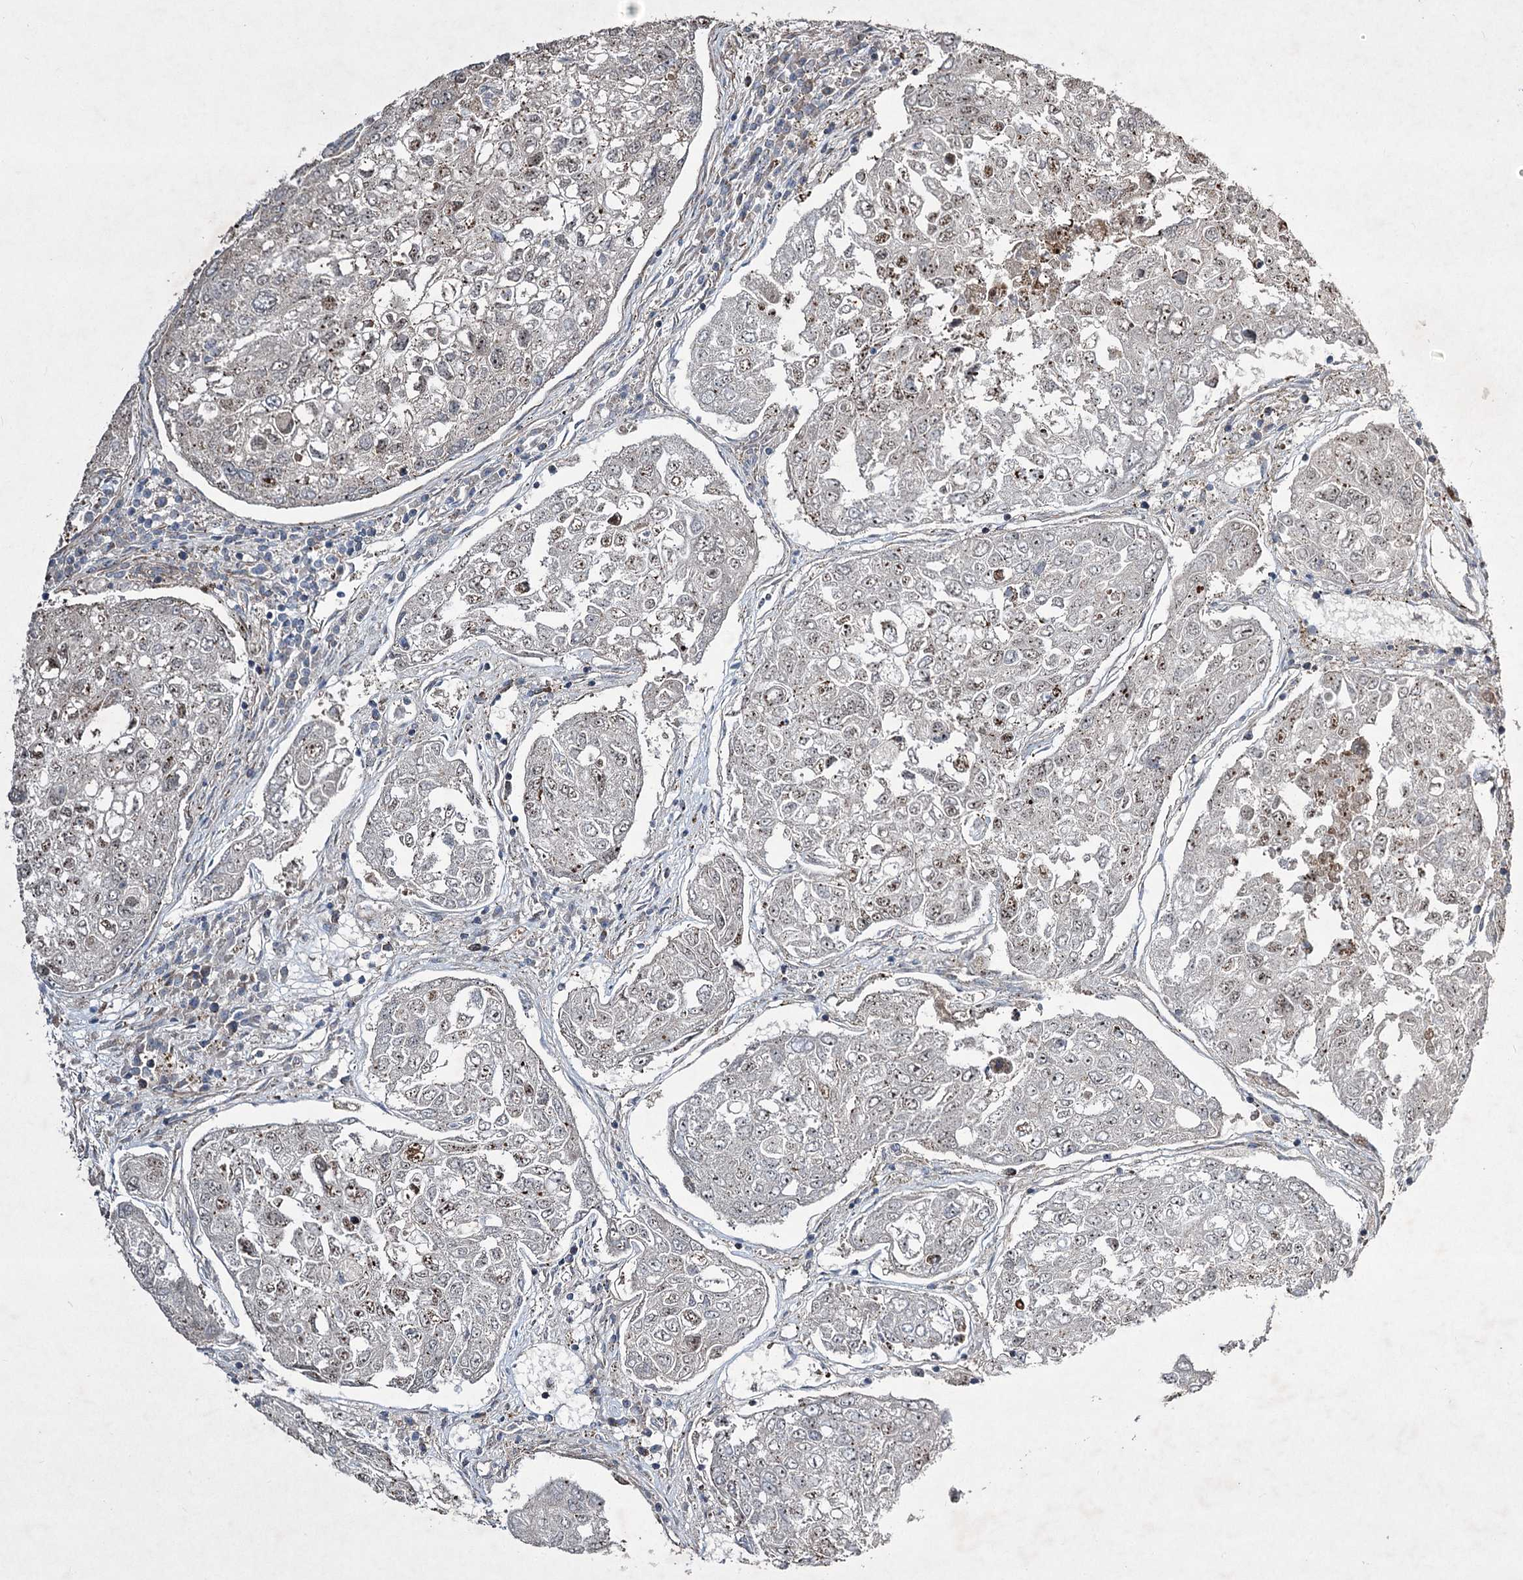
{"staining": {"intensity": "moderate", "quantity": "25%-75%", "location": "cytoplasmic/membranous"}, "tissue": "urothelial cancer", "cell_type": "Tumor cells", "image_type": "cancer", "snomed": [{"axis": "morphology", "description": "Urothelial carcinoma, High grade"}, {"axis": "topography", "description": "Lymph node"}, {"axis": "topography", "description": "Urinary bladder"}], "caption": "Protein expression analysis of urothelial cancer exhibits moderate cytoplasmic/membranous staining in about 25%-75% of tumor cells.", "gene": "SERINC5", "patient": {"sex": "male", "age": 51}}